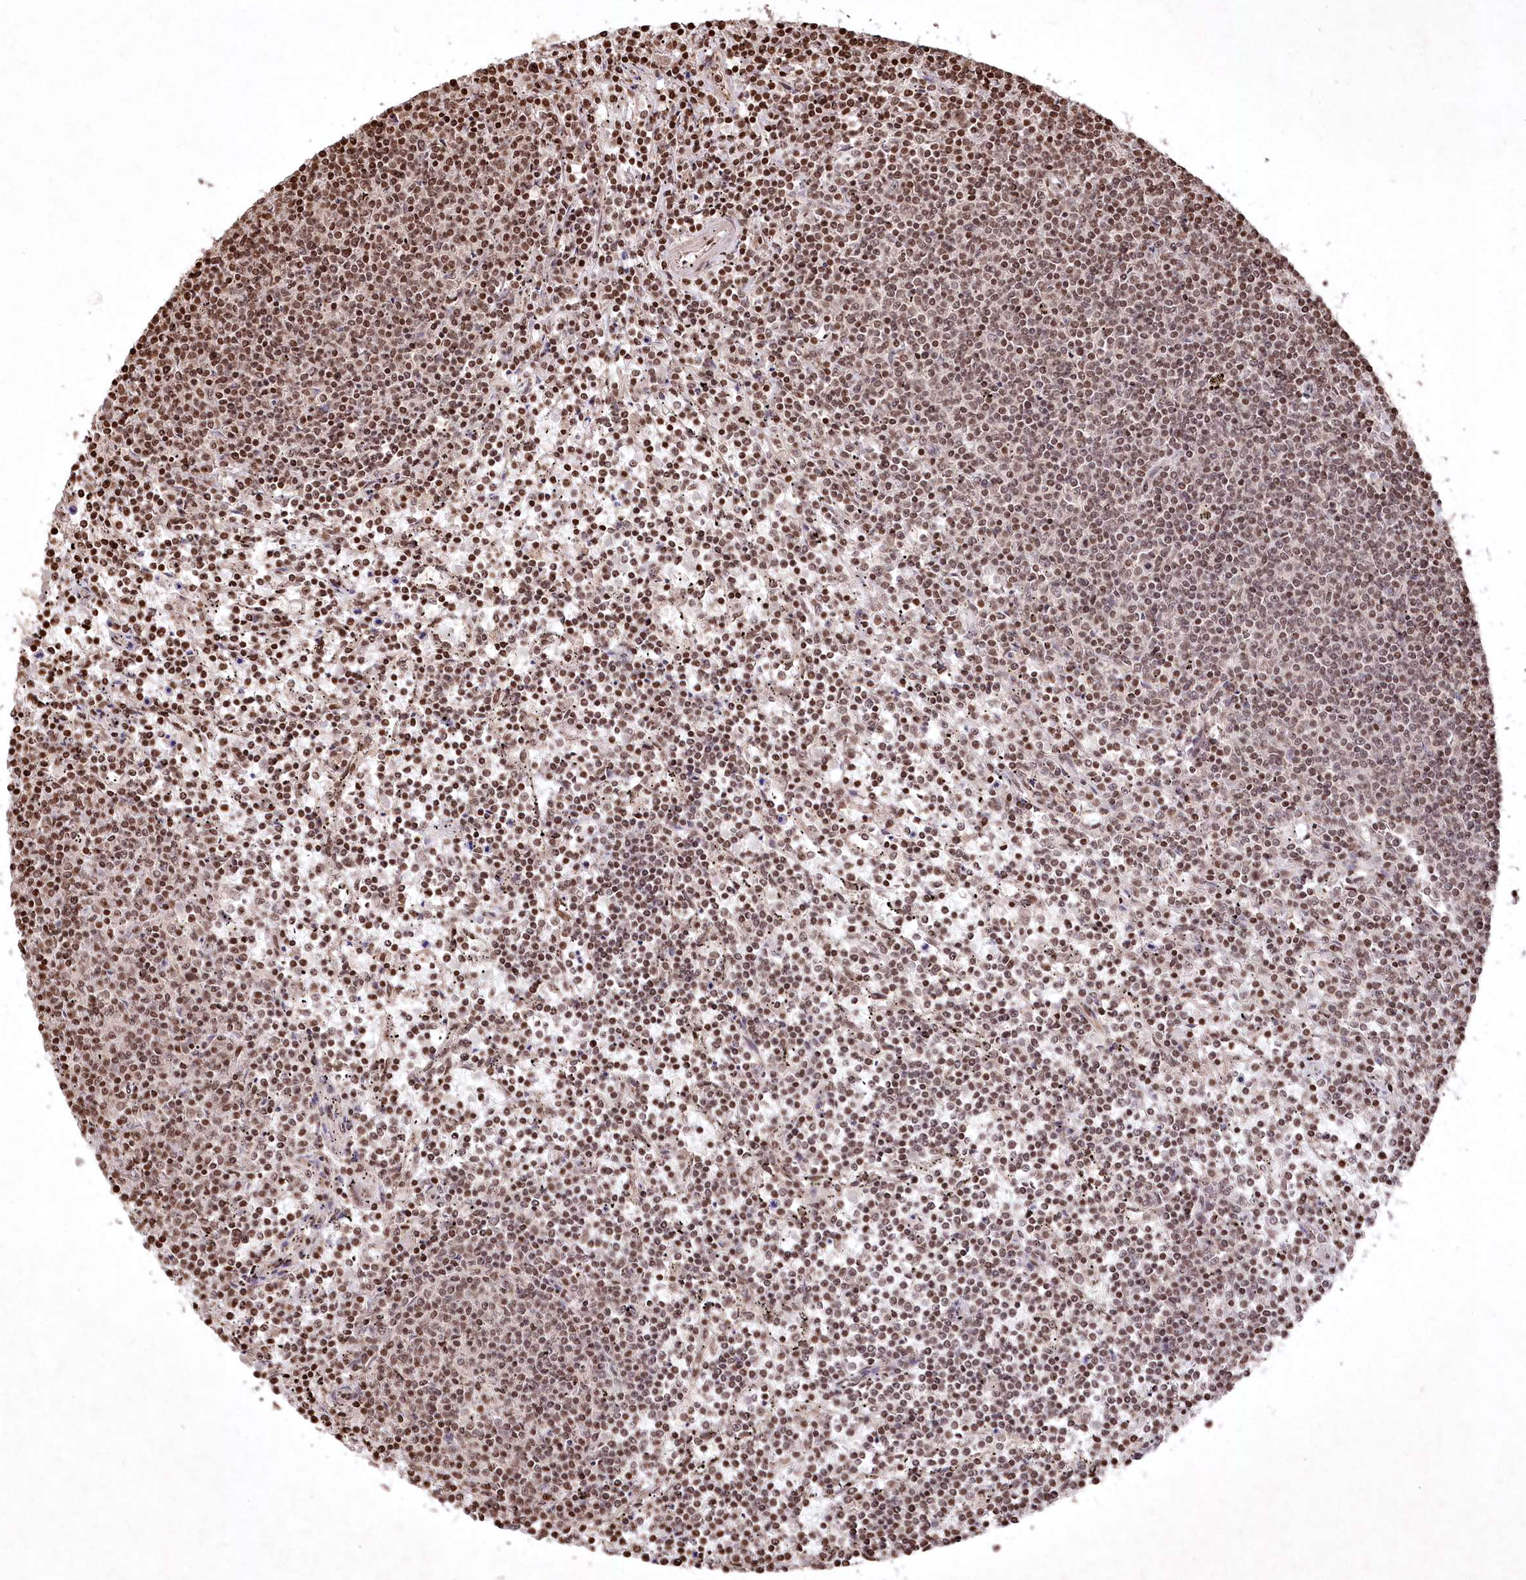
{"staining": {"intensity": "moderate", "quantity": ">75%", "location": "nuclear"}, "tissue": "lymphoma", "cell_type": "Tumor cells", "image_type": "cancer", "snomed": [{"axis": "morphology", "description": "Malignant lymphoma, non-Hodgkin's type, Low grade"}, {"axis": "topography", "description": "Spleen"}], "caption": "Protein expression analysis of lymphoma reveals moderate nuclear positivity in approximately >75% of tumor cells.", "gene": "CCSER2", "patient": {"sex": "female", "age": 50}}